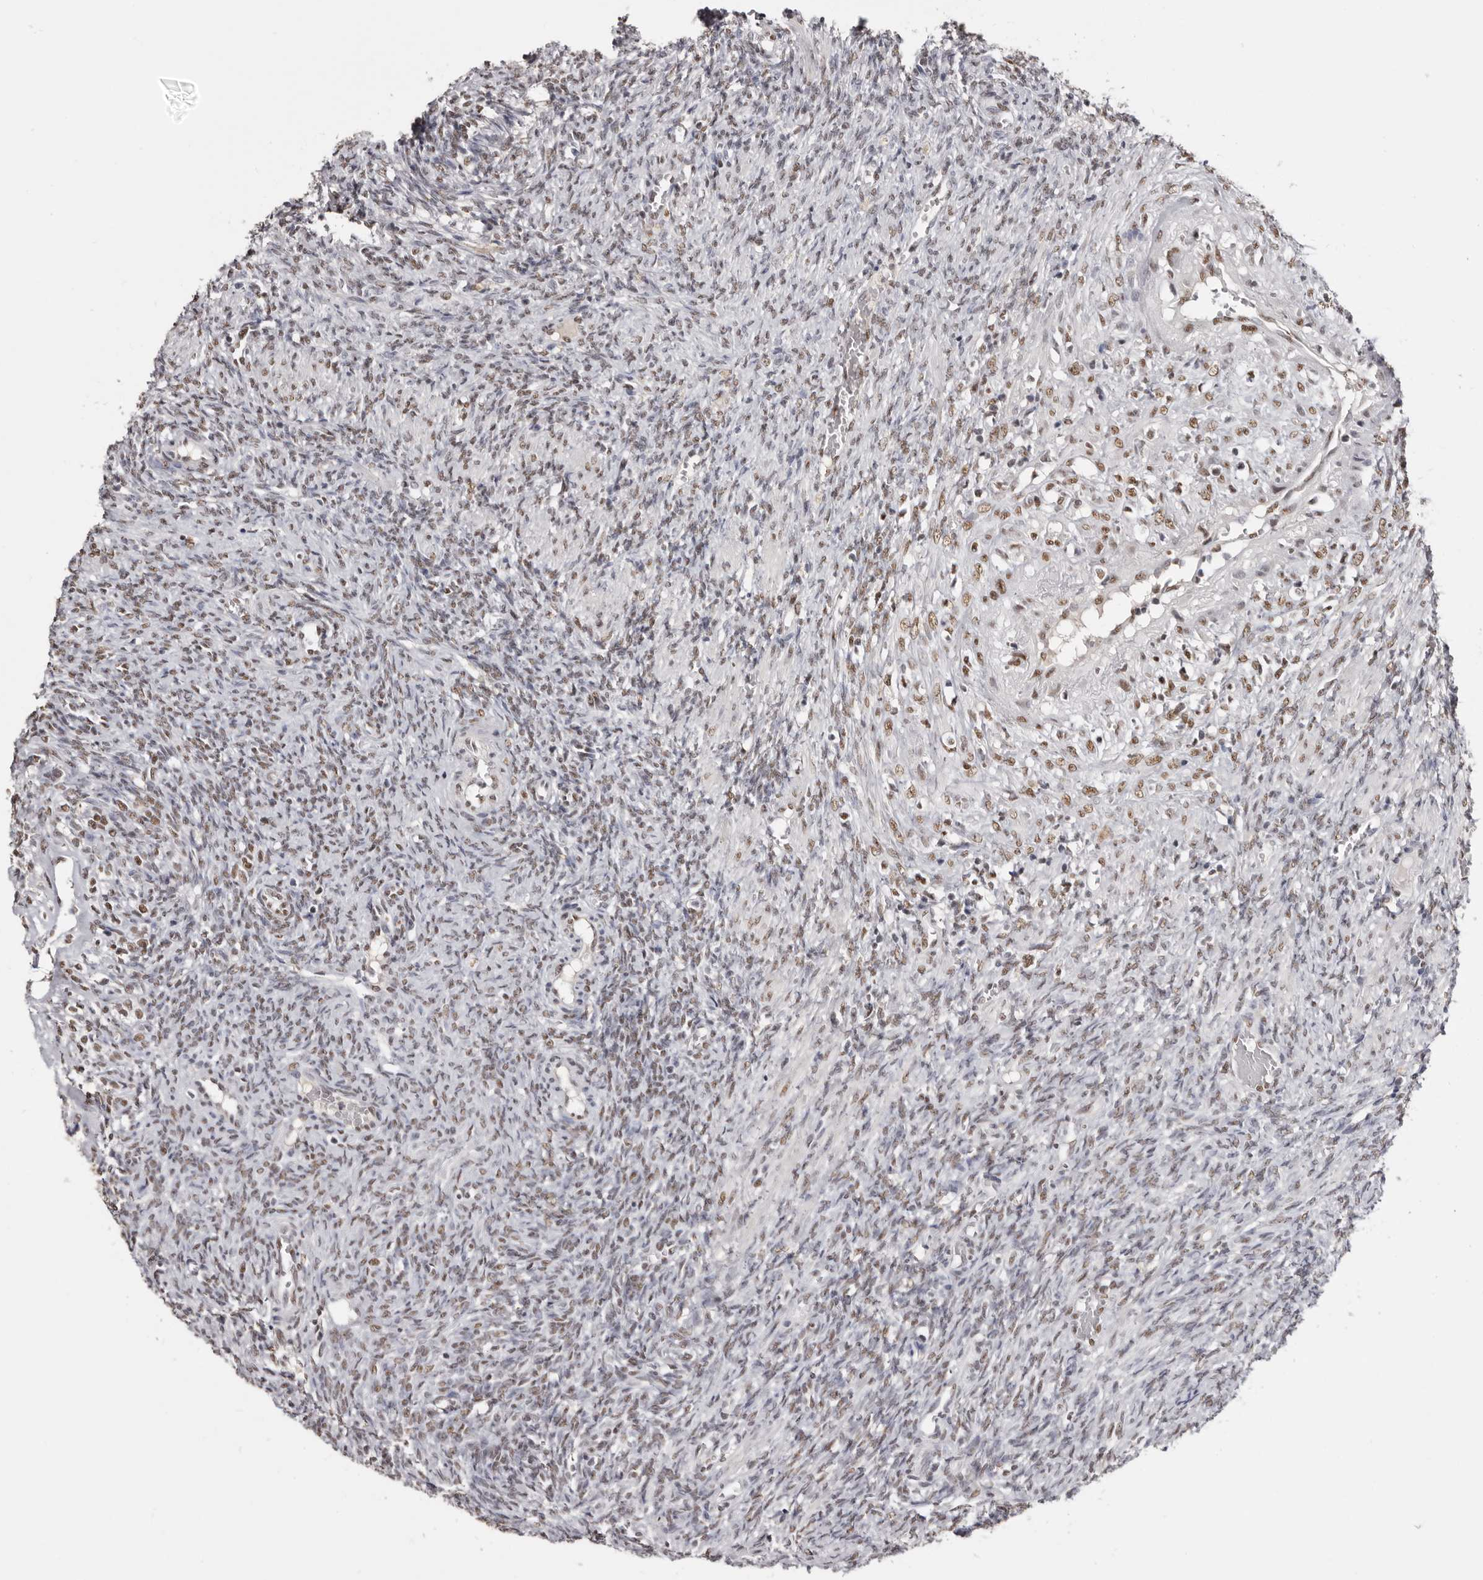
{"staining": {"intensity": "moderate", "quantity": "<25%", "location": "nuclear"}, "tissue": "ovary", "cell_type": "Ovarian stroma cells", "image_type": "normal", "snomed": [{"axis": "morphology", "description": "Normal tissue, NOS"}, {"axis": "topography", "description": "Ovary"}], "caption": "Immunohistochemical staining of normal ovary exhibits low levels of moderate nuclear staining in about <25% of ovarian stroma cells.", "gene": "SCAF4", "patient": {"sex": "female", "age": 41}}